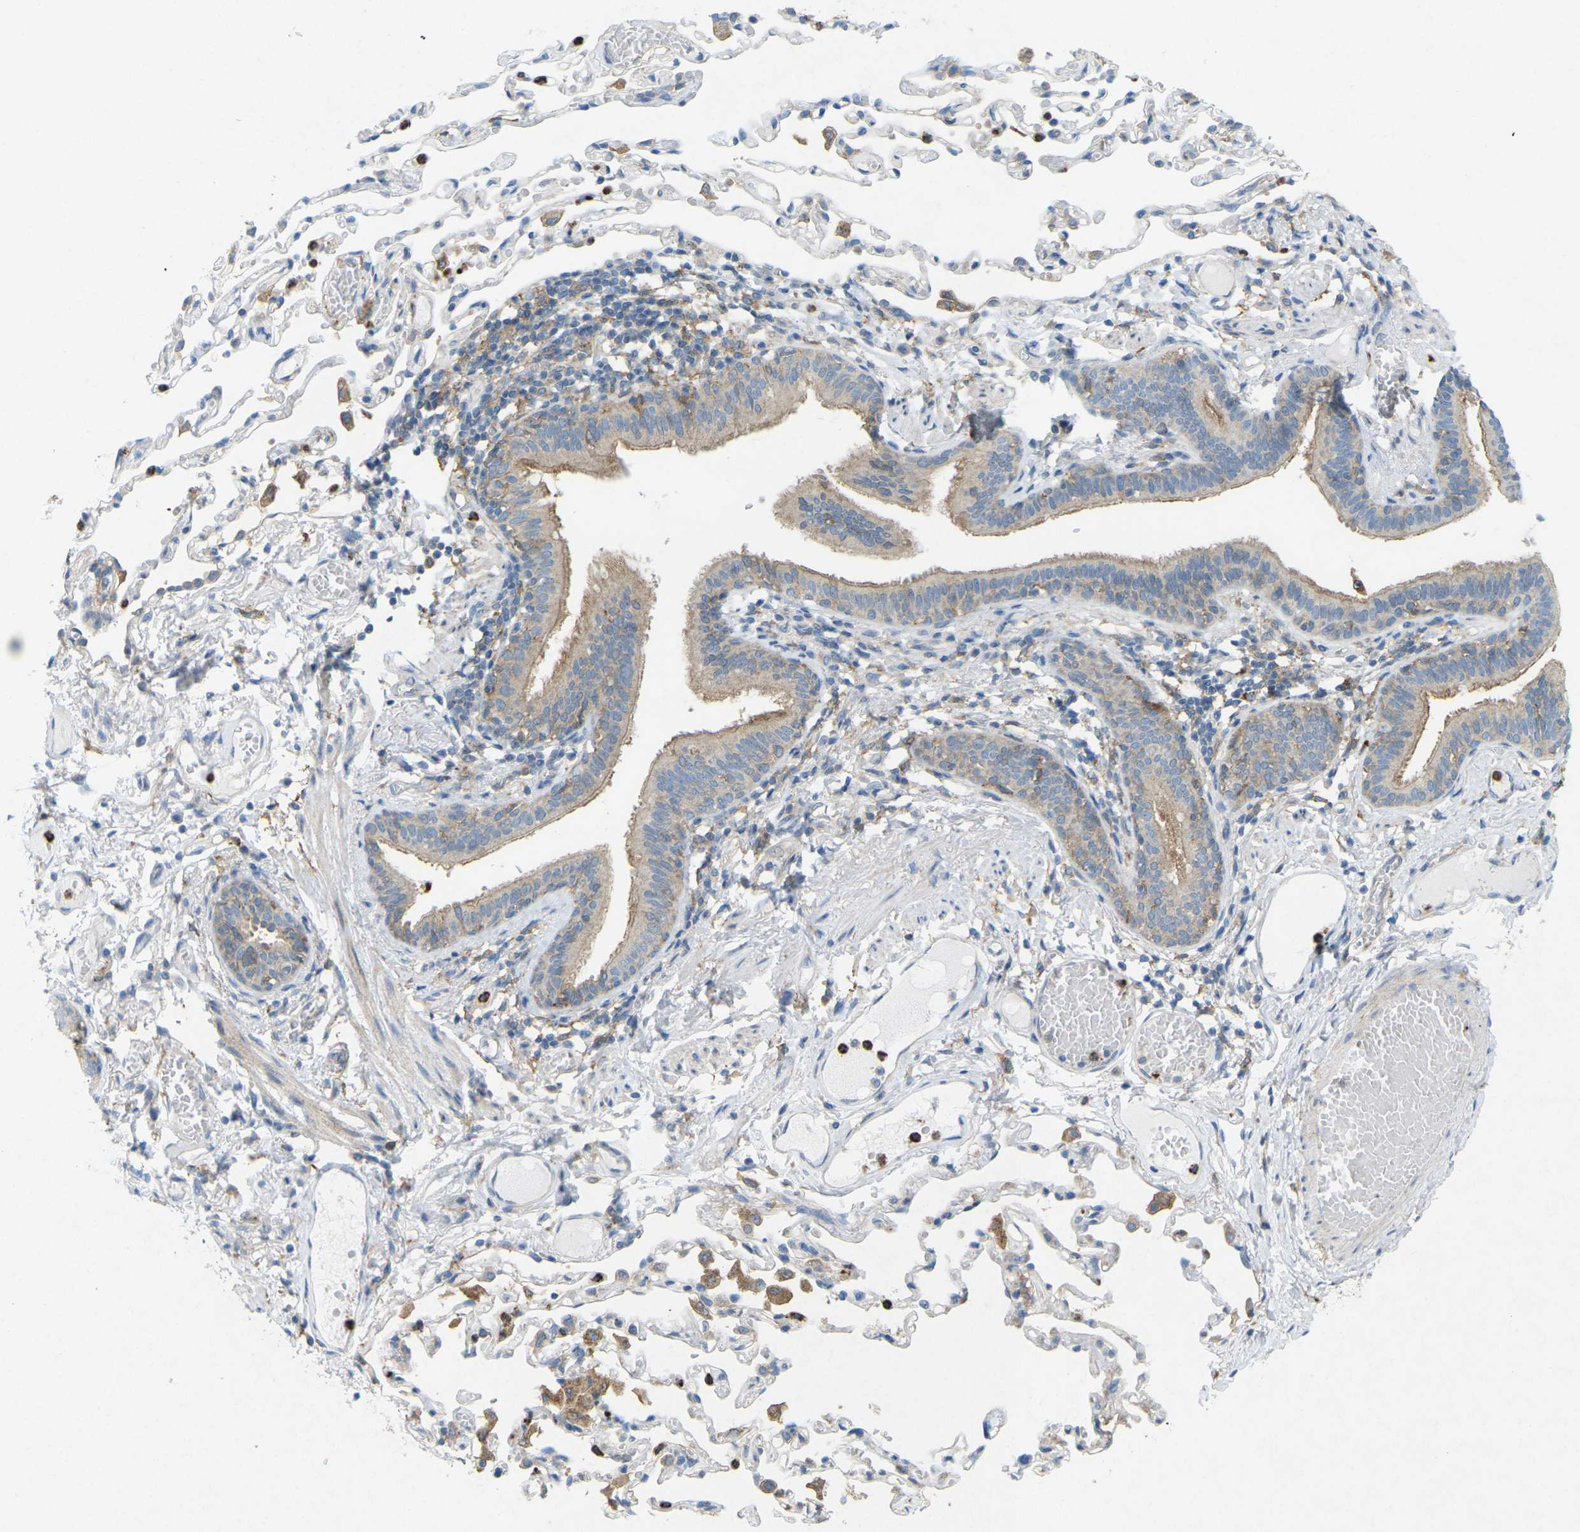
{"staining": {"intensity": "moderate", "quantity": ">75%", "location": "cytoplasmic/membranous"}, "tissue": "bronchus", "cell_type": "Respiratory epithelial cells", "image_type": "normal", "snomed": [{"axis": "morphology", "description": "Normal tissue, NOS"}, {"axis": "morphology", "description": "Inflammation, NOS"}, {"axis": "topography", "description": "Cartilage tissue"}, {"axis": "topography", "description": "Lung"}], "caption": "A brown stain labels moderate cytoplasmic/membranous expression of a protein in respiratory epithelial cells of unremarkable human bronchus. (DAB (3,3'-diaminobenzidine) IHC, brown staining for protein, blue staining for nuclei).", "gene": "STK11", "patient": {"sex": "male", "age": 71}}